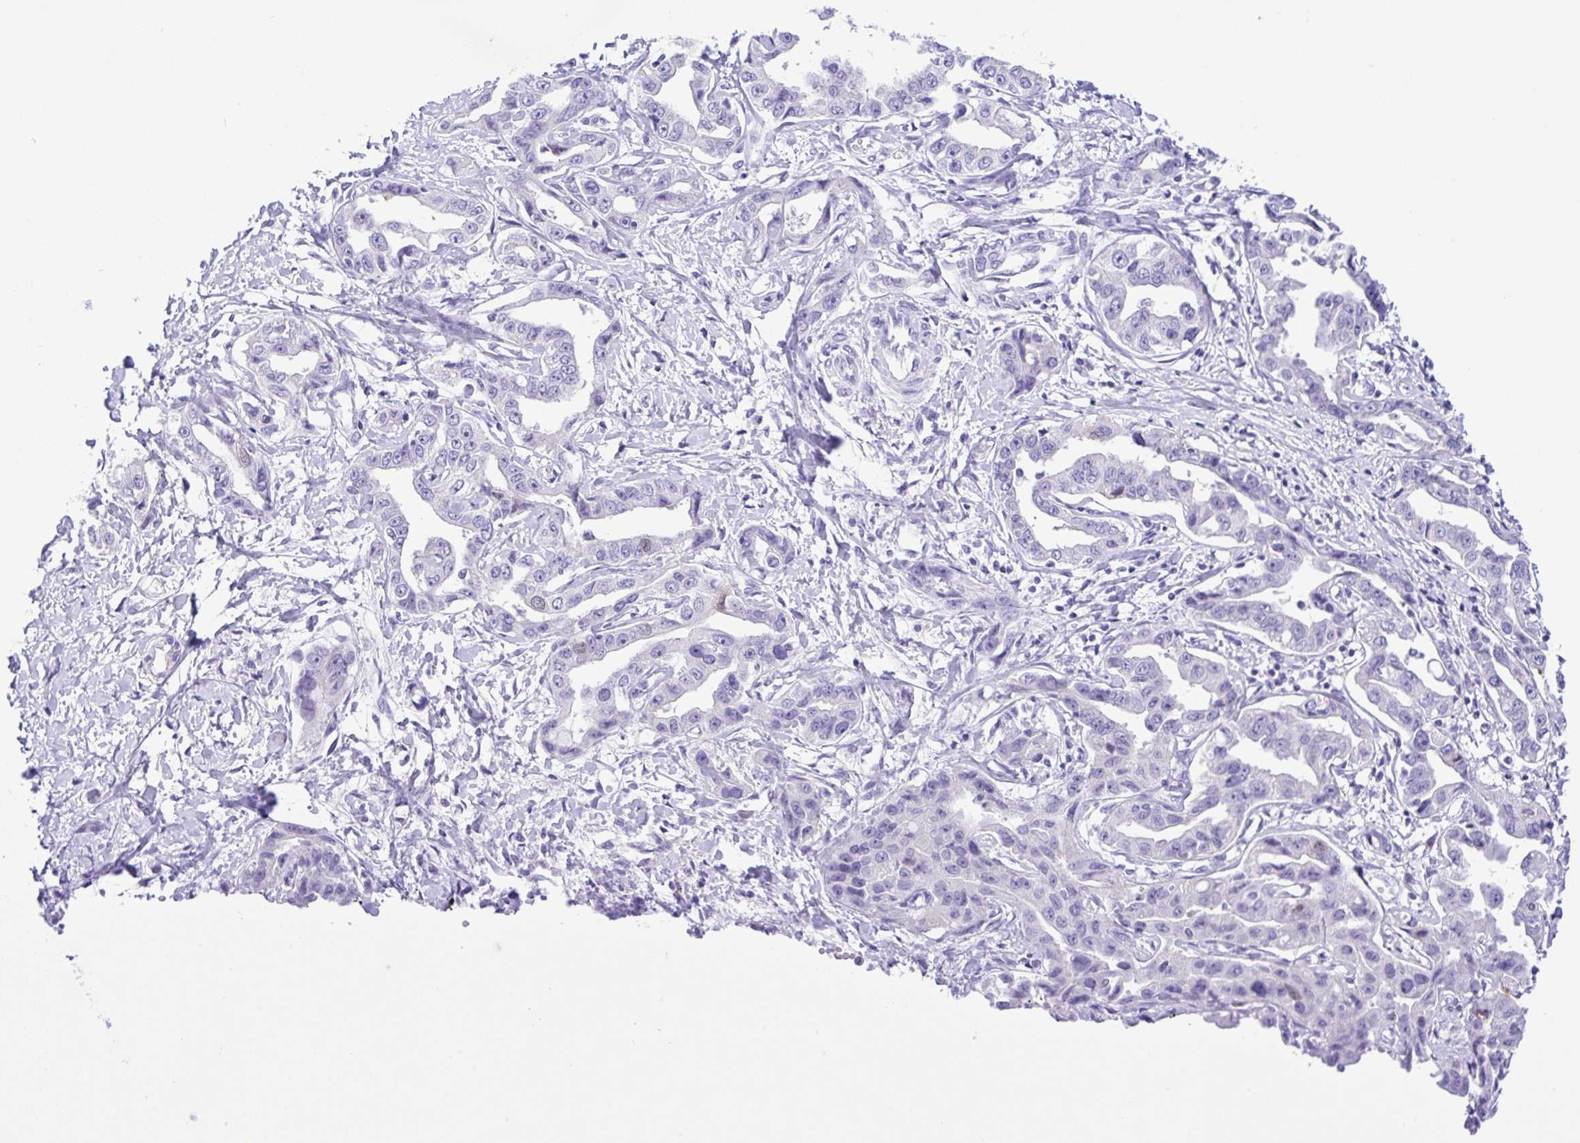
{"staining": {"intensity": "negative", "quantity": "none", "location": "none"}, "tissue": "liver cancer", "cell_type": "Tumor cells", "image_type": "cancer", "snomed": [{"axis": "morphology", "description": "Cholangiocarcinoma"}, {"axis": "topography", "description": "Liver"}], "caption": "Immunohistochemical staining of liver cholangiocarcinoma shows no significant positivity in tumor cells. The staining was performed using DAB (3,3'-diaminobenzidine) to visualize the protein expression in brown, while the nuclei were stained in blue with hematoxylin (Magnification: 20x).", "gene": "RRM2", "patient": {"sex": "male", "age": 59}}